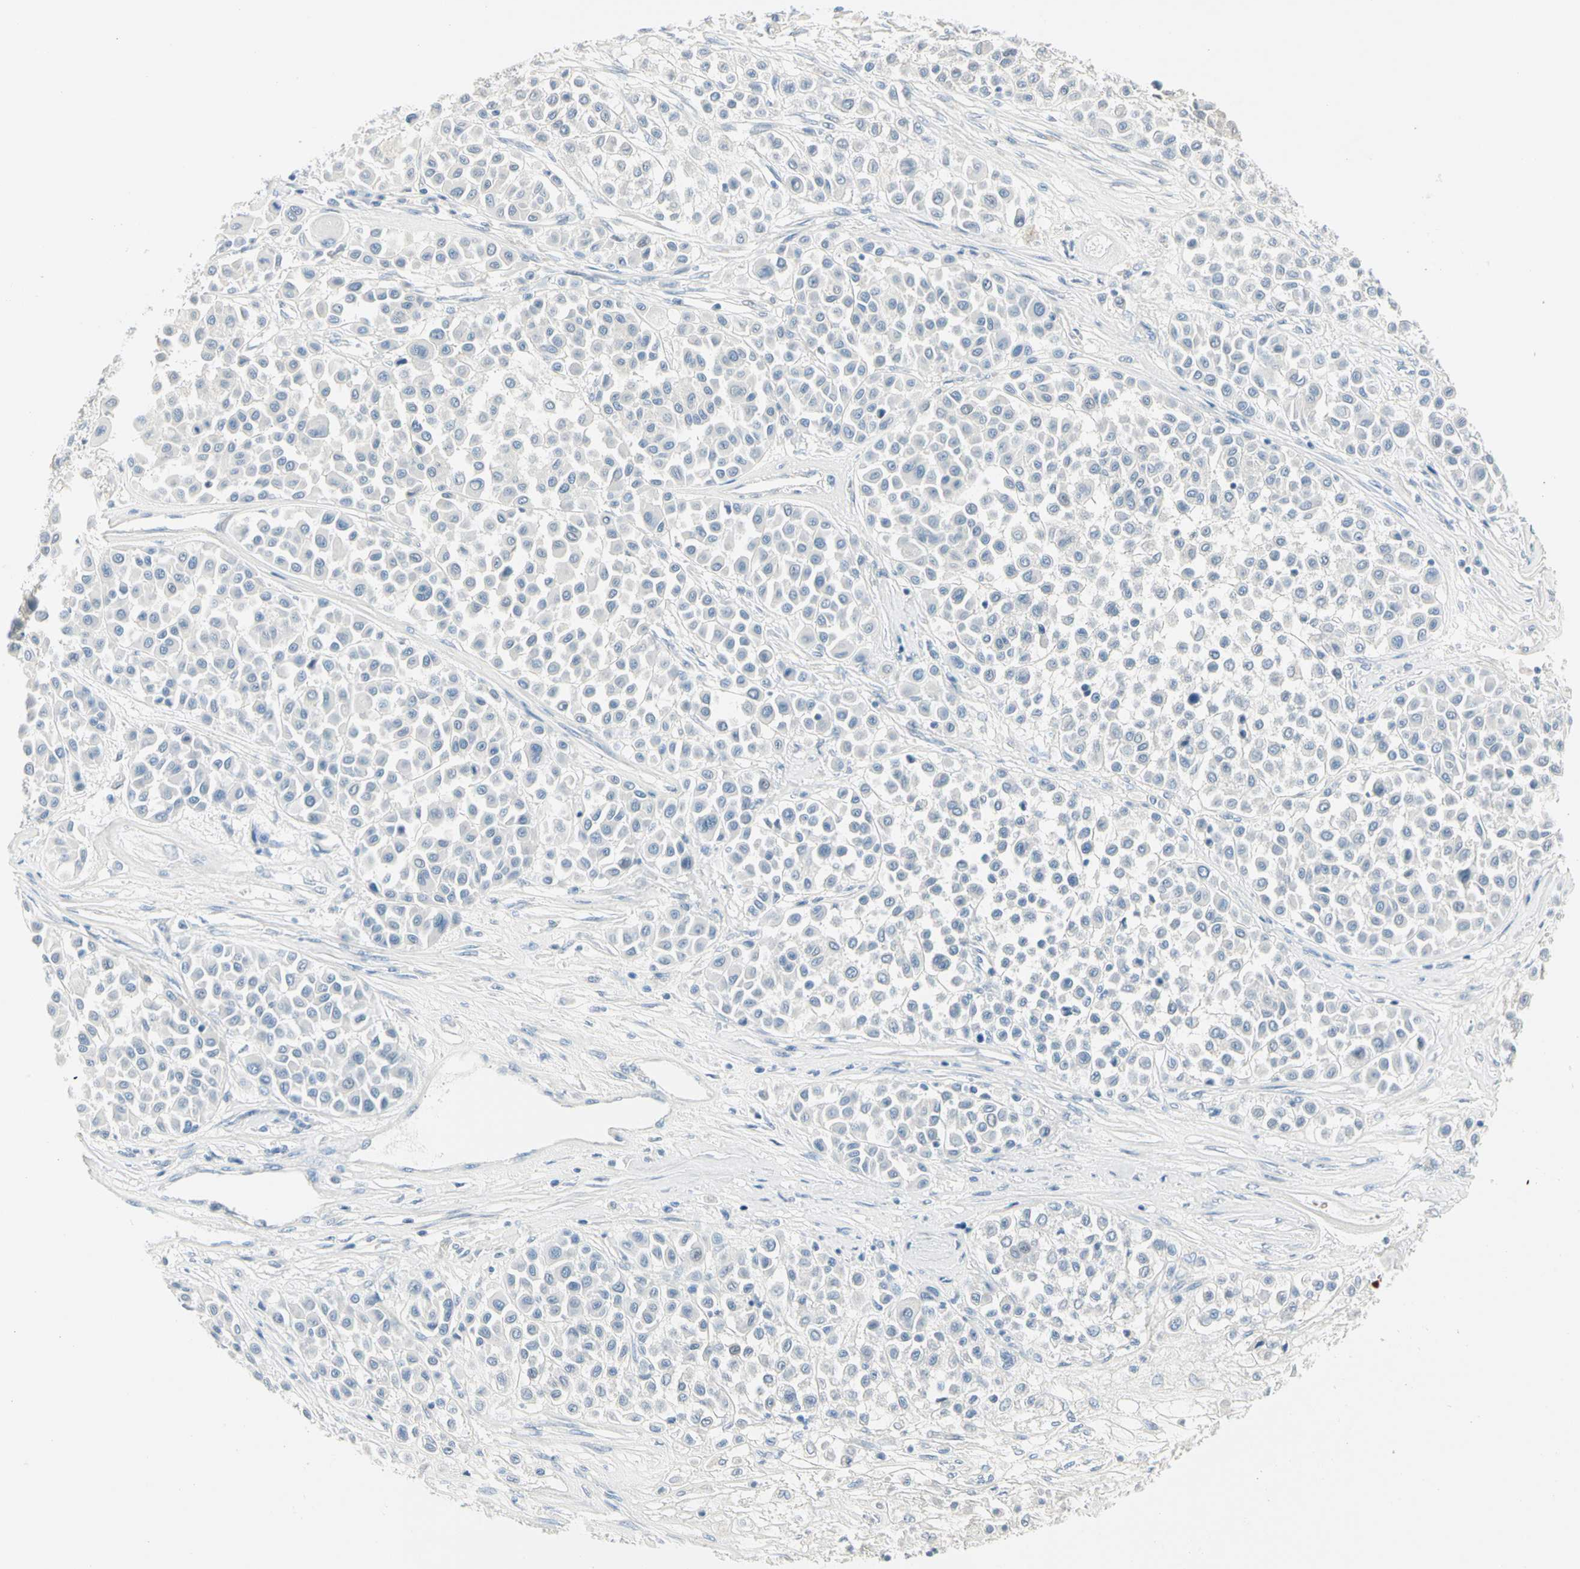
{"staining": {"intensity": "negative", "quantity": "none", "location": "none"}, "tissue": "melanoma", "cell_type": "Tumor cells", "image_type": "cancer", "snomed": [{"axis": "morphology", "description": "Malignant melanoma, Metastatic site"}, {"axis": "topography", "description": "Soft tissue"}], "caption": "Immunohistochemistry (IHC) photomicrograph of neoplastic tissue: malignant melanoma (metastatic site) stained with DAB (3,3'-diaminobenzidine) reveals no significant protein expression in tumor cells.", "gene": "CA1", "patient": {"sex": "male", "age": 41}}